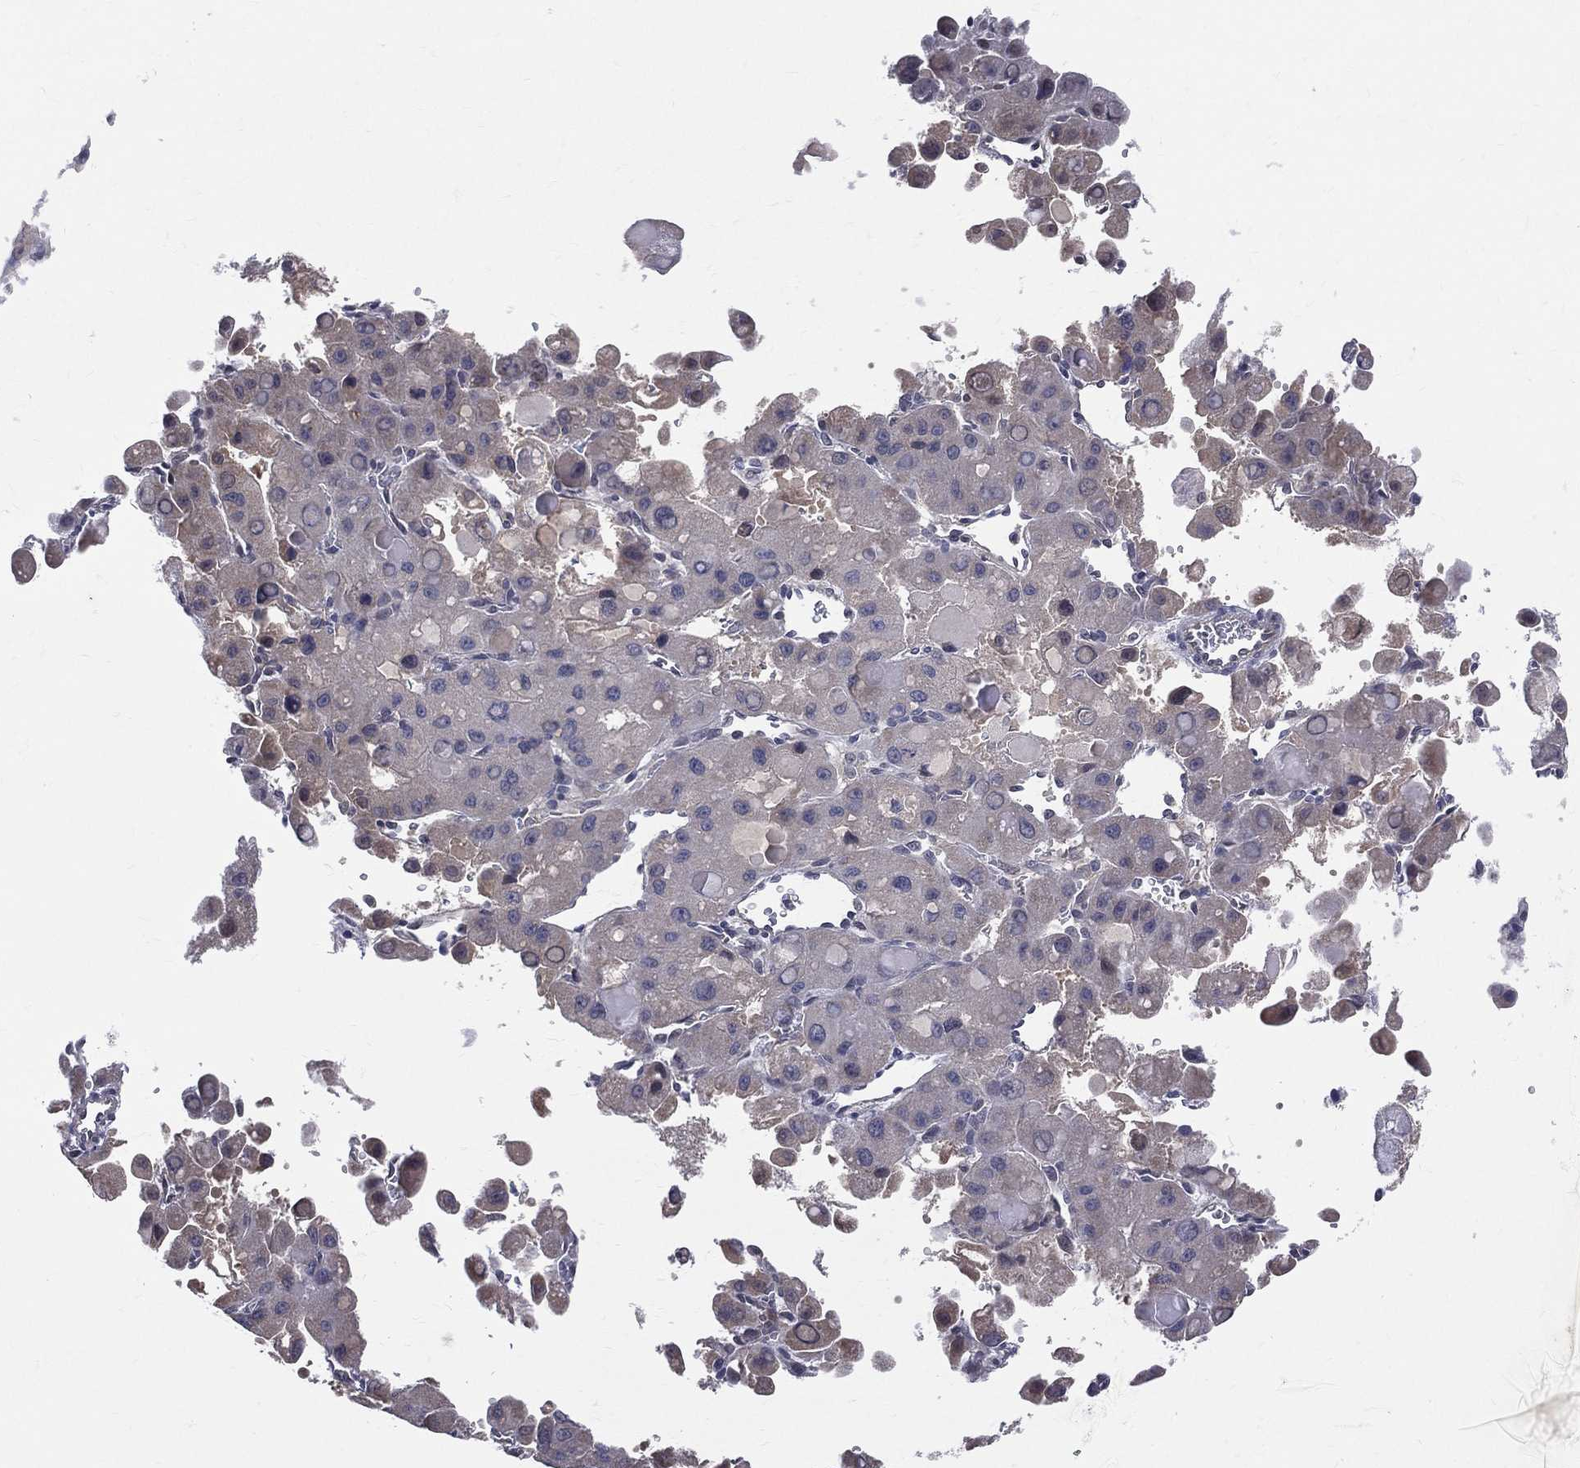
{"staining": {"intensity": "negative", "quantity": "none", "location": "none"}, "tissue": "liver cancer", "cell_type": "Tumor cells", "image_type": "cancer", "snomed": [{"axis": "morphology", "description": "Carcinoma, Hepatocellular, NOS"}, {"axis": "topography", "description": "Liver"}], "caption": "Micrograph shows no significant protein positivity in tumor cells of liver hepatocellular carcinoma.", "gene": "DLG4", "patient": {"sex": "male", "age": 27}}